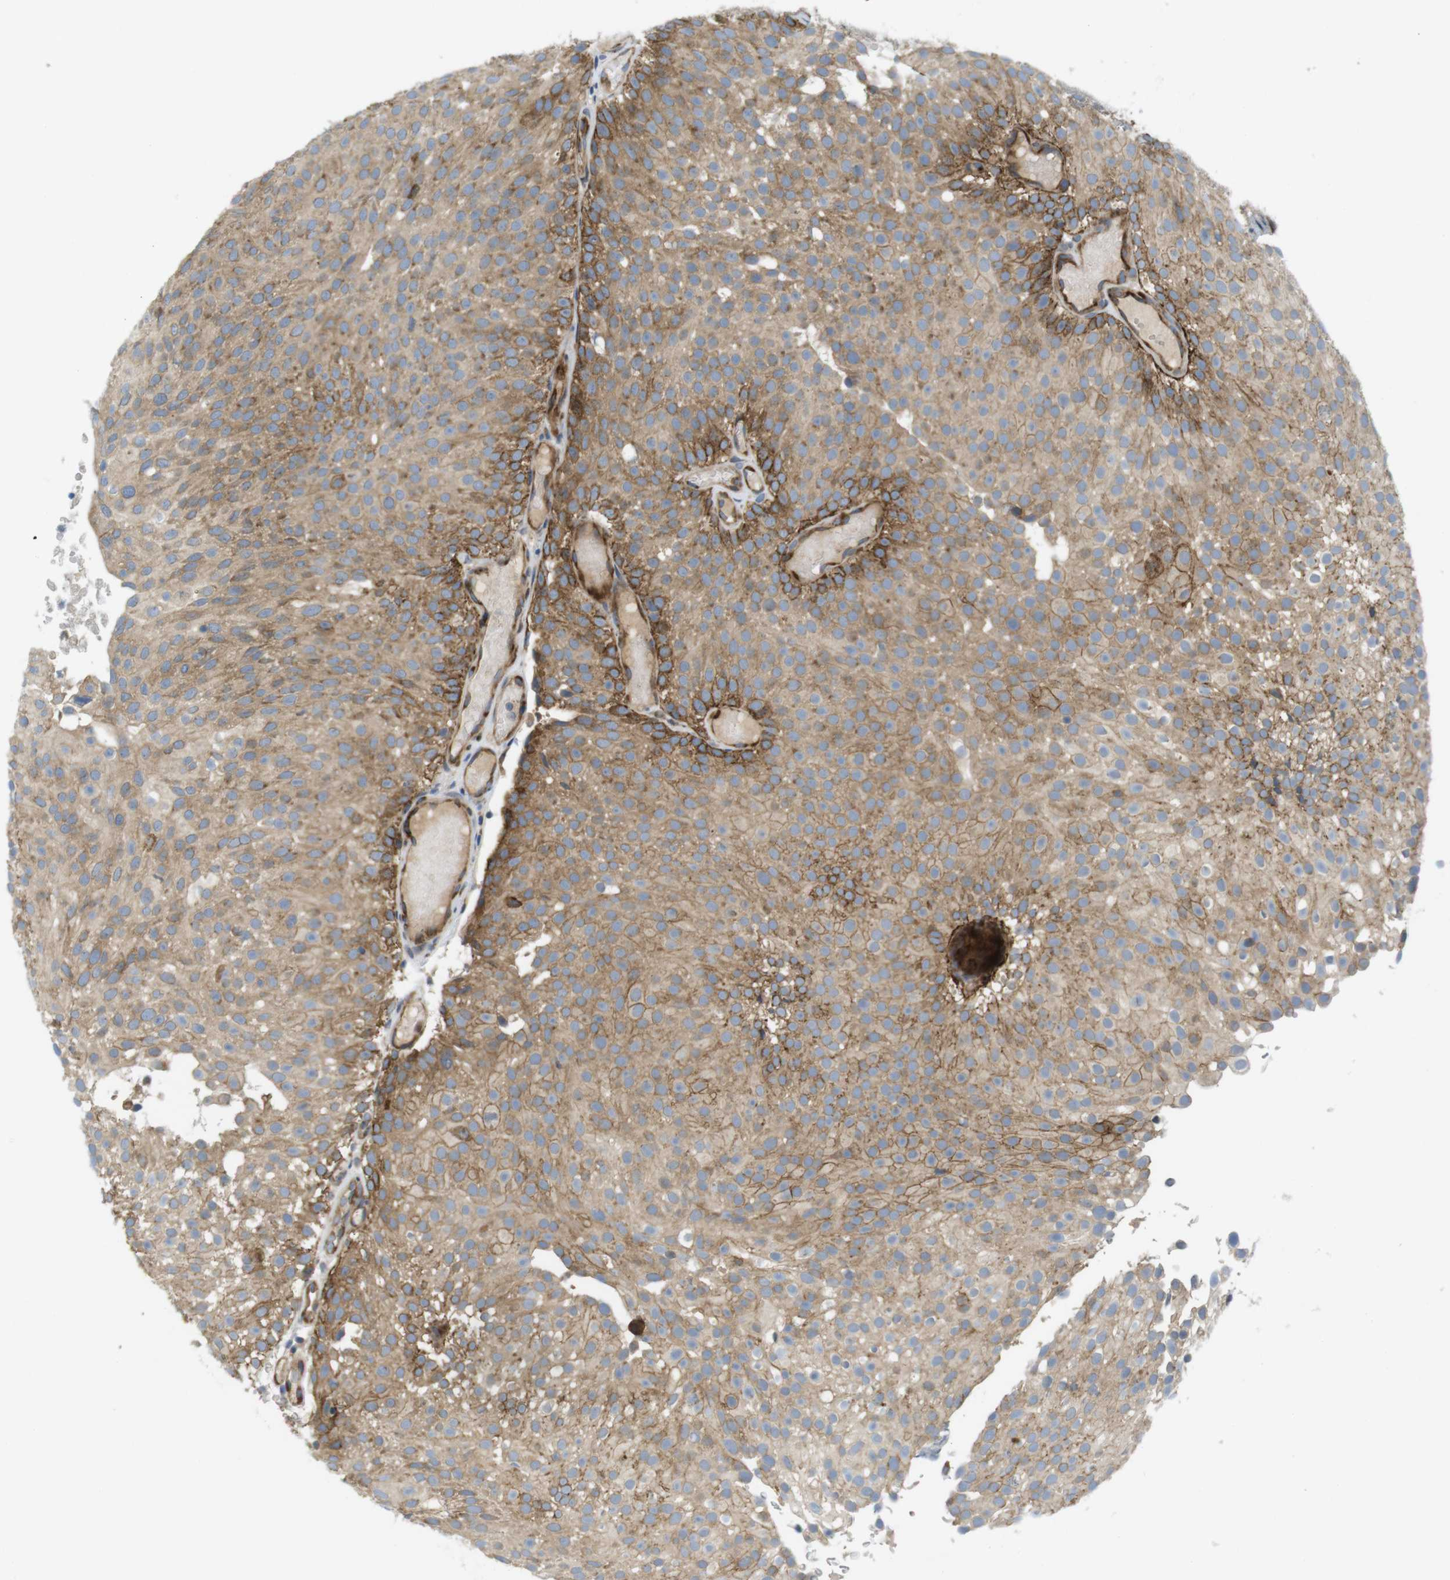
{"staining": {"intensity": "moderate", "quantity": ">75%", "location": "cytoplasmic/membranous"}, "tissue": "urothelial cancer", "cell_type": "Tumor cells", "image_type": "cancer", "snomed": [{"axis": "morphology", "description": "Urothelial carcinoma, Low grade"}, {"axis": "topography", "description": "Urinary bladder"}], "caption": "Moderate cytoplasmic/membranous staining is appreciated in about >75% of tumor cells in urothelial cancer. The staining was performed using DAB (3,3'-diaminobenzidine), with brown indicating positive protein expression. Nuclei are stained blue with hematoxylin.", "gene": "GJC3", "patient": {"sex": "male", "age": 78}}